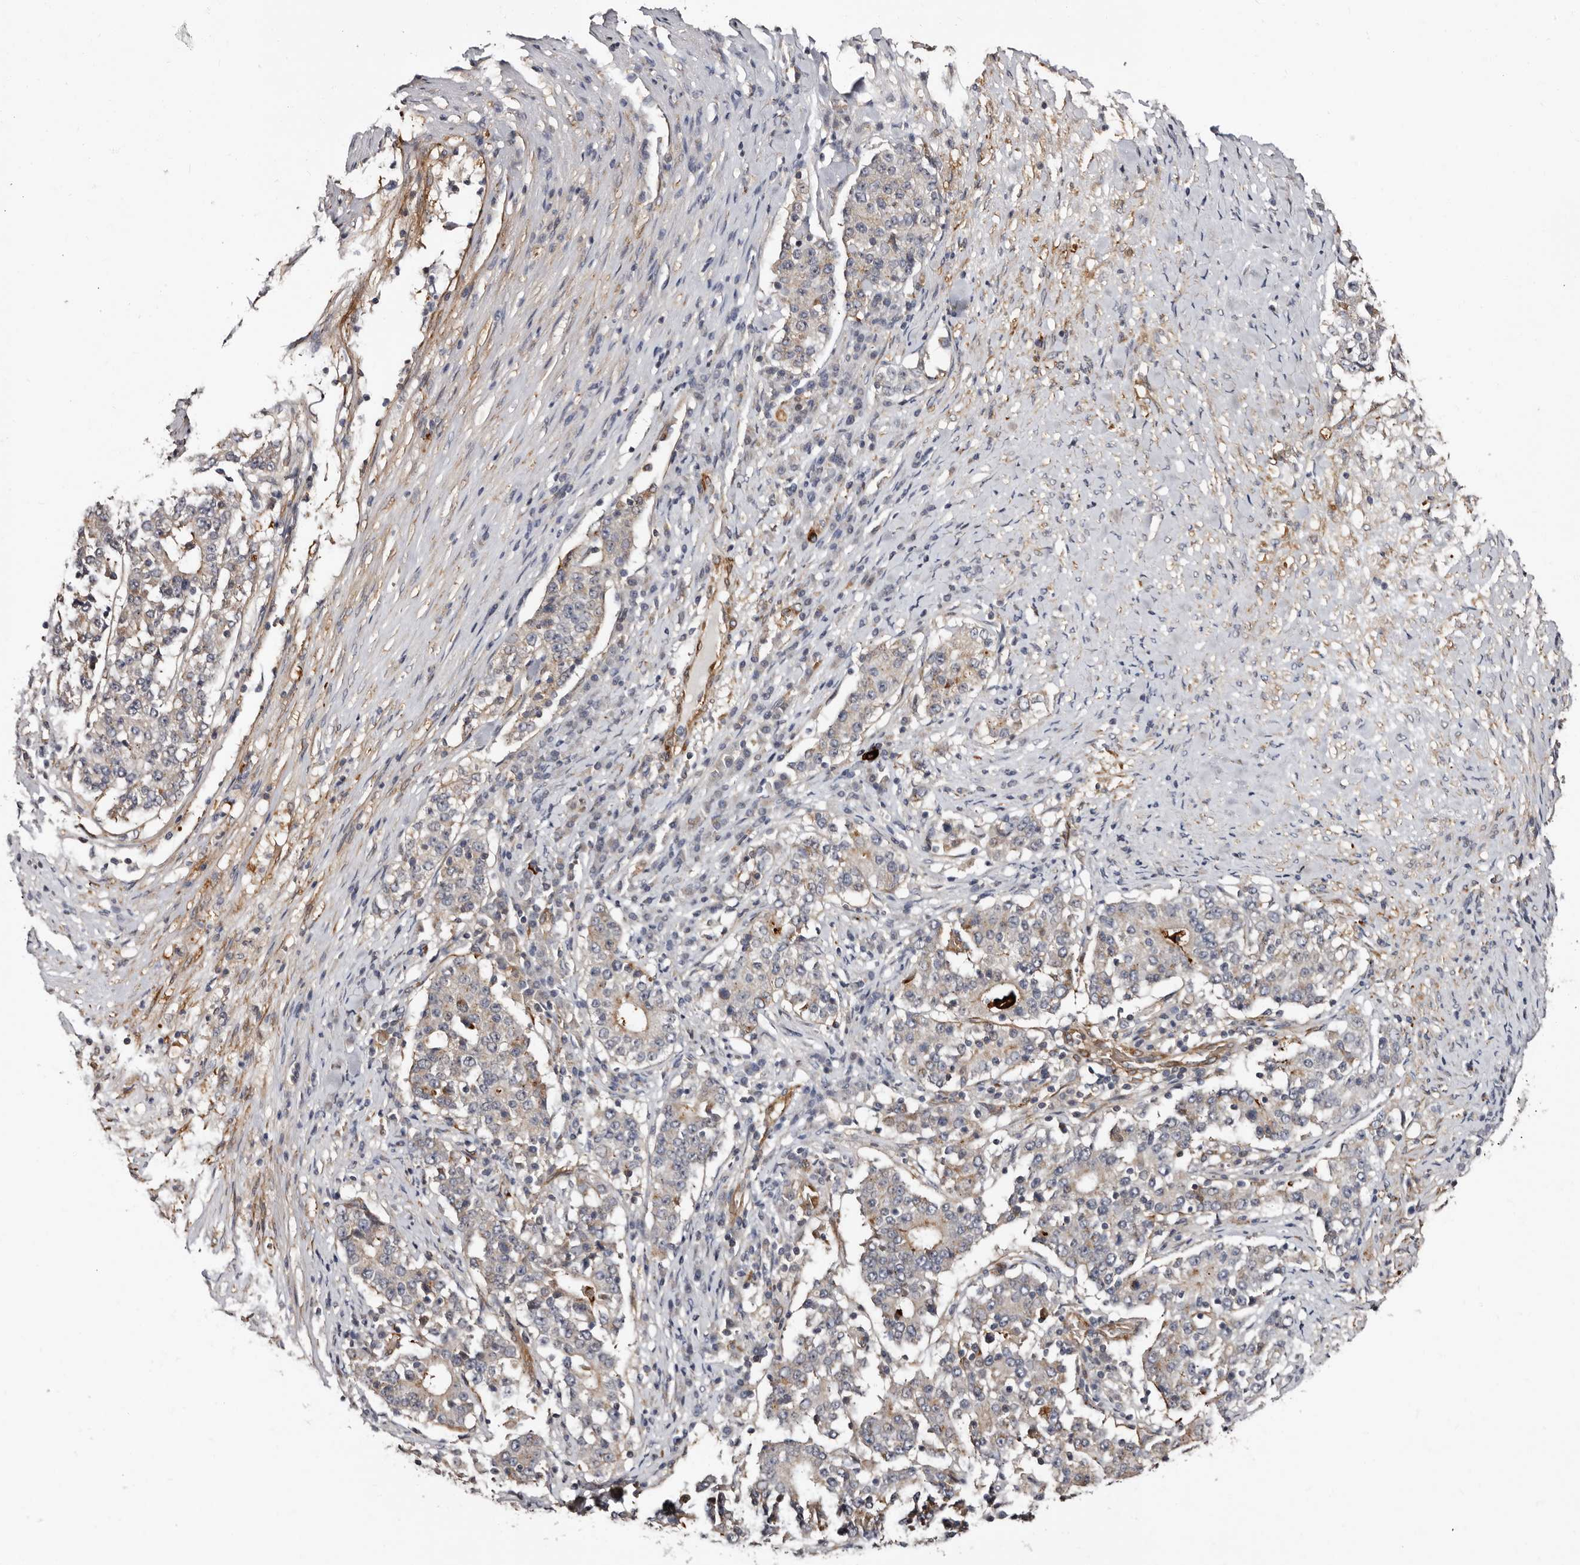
{"staining": {"intensity": "weak", "quantity": "<25%", "location": "cytoplasmic/membranous"}, "tissue": "stomach cancer", "cell_type": "Tumor cells", "image_type": "cancer", "snomed": [{"axis": "morphology", "description": "Adenocarcinoma, NOS"}, {"axis": "topography", "description": "Stomach"}], "caption": "The histopathology image reveals no significant expression in tumor cells of stomach adenocarcinoma.", "gene": "TBC1D22B", "patient": {"sex": "male", "age": 59}}